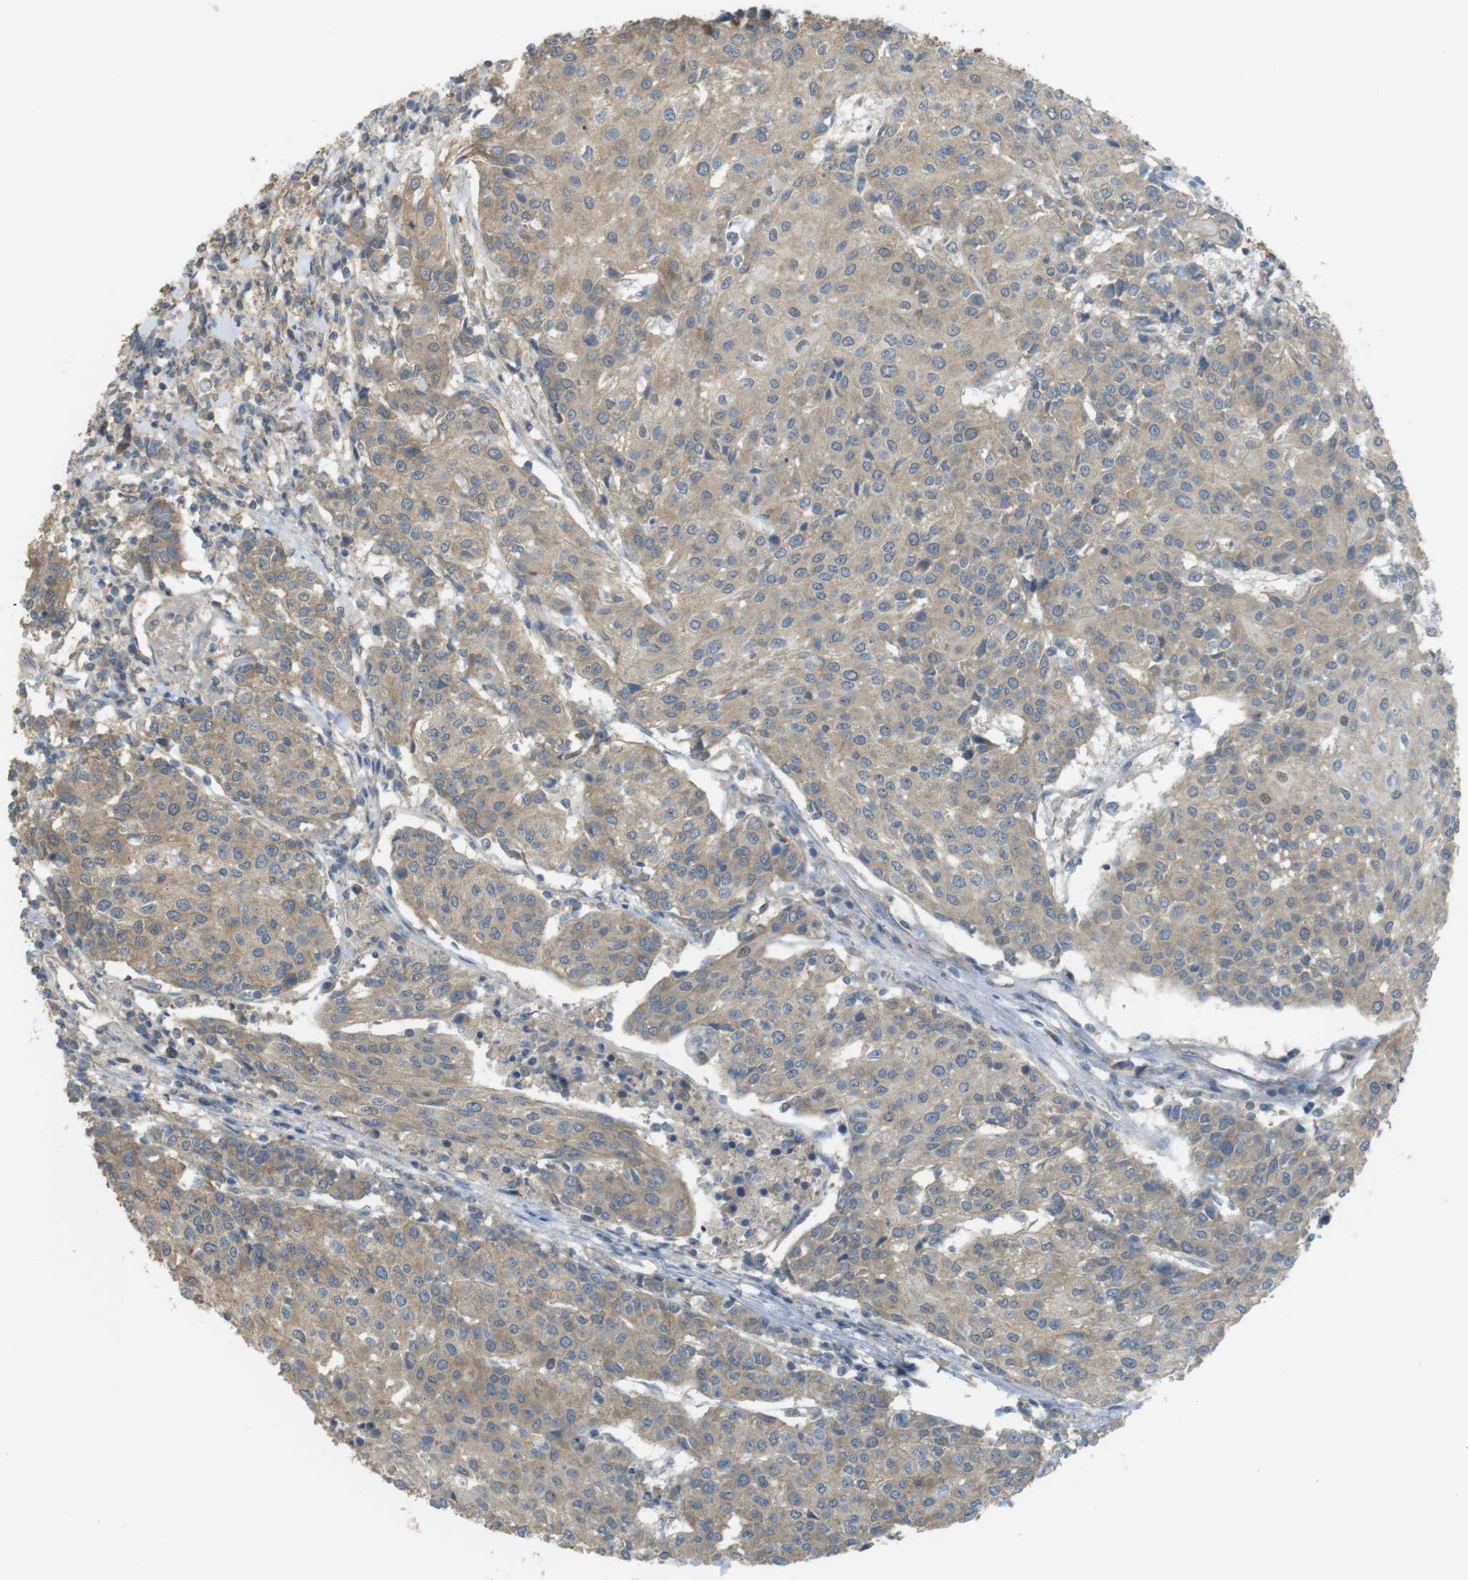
{"staining": {"intensity": "moderate", "quantity": "<25%", "location": "cytoplasmic/membranous"}, "tissue": "urothelial cancer", "cell_type": "Tumor cells", "image_type": "cancer", "snomed": [{"axis": "morphology", "description": "Urothelial carcinoma, High grade"}, {"axis": "topography", "description": "Urinary bladder"}], "caption": "Immunohistochemical staining of urothelial cancer reveals low levels of moderate cytoplasmic/membranous positivity in approximately <25% of tumor cells.", "gene": "ZDHHC20", "patient": {"sex": "female", "age": 85}}